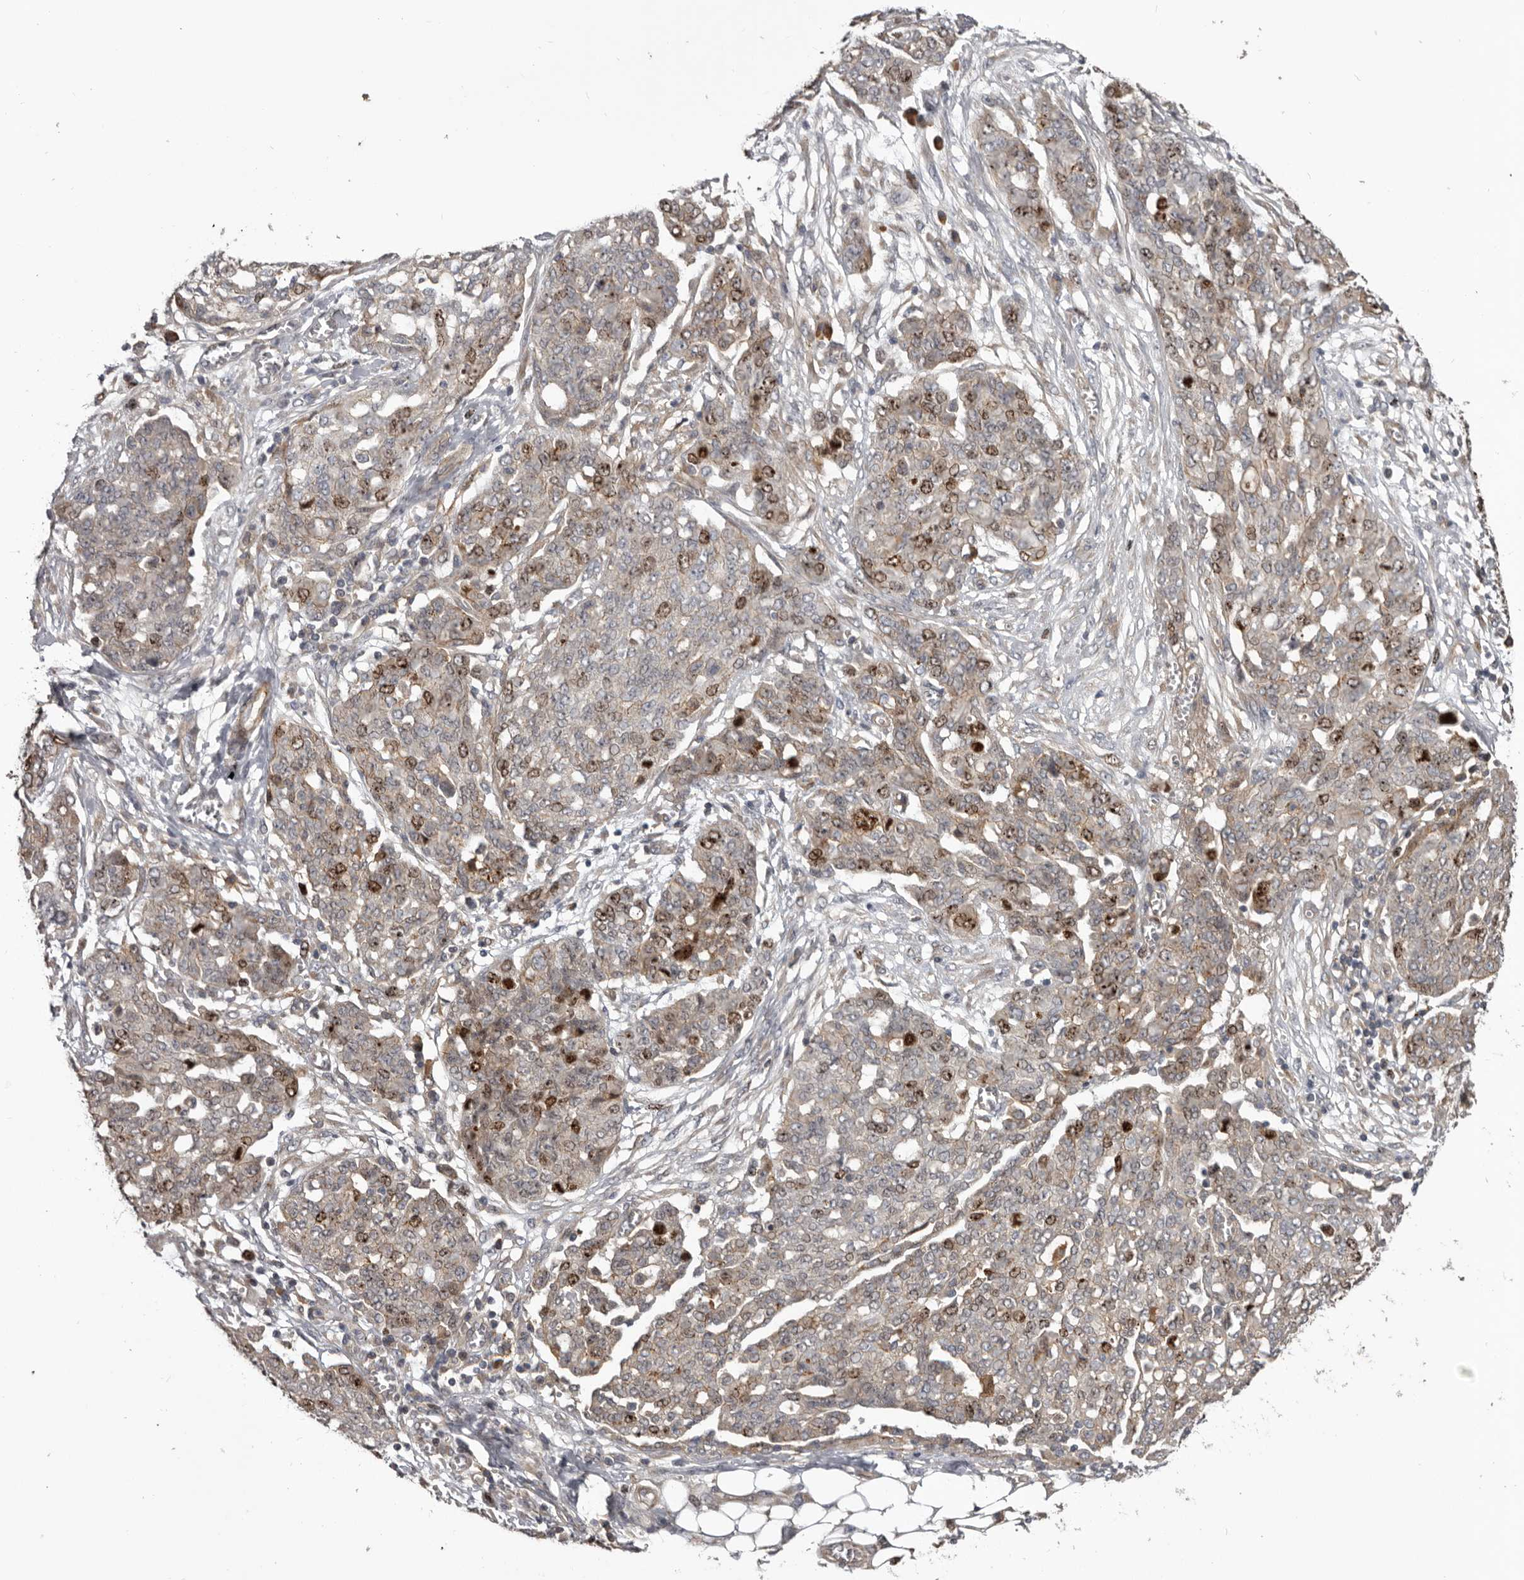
{"staining": {"intensity": "moderate", "quantity": "<25%", "location": "nuclear"}, "tissue": "ovarian cancer", "cell_type": "Tumor cells", "image_type": "cancer", "snomed": [{"axis": "morphology", "description": "Cystadenocarcinoma, serous, NOS"}, {"axis": "topography", "description": "Soft tissue"}, {"axis": "topography", "description": "Ovary"}], "caption": "The histopathology image demonstrates a brown stain indicating the presence of a protein in the nuclear of tumor cells in serous cystadenocarcinoma (ovarian). (brown staining indicates protein expression, while blue staining denotes nuclei).", "gene": "CDCA8", "patient": {"sex": "female", "age": 57}}